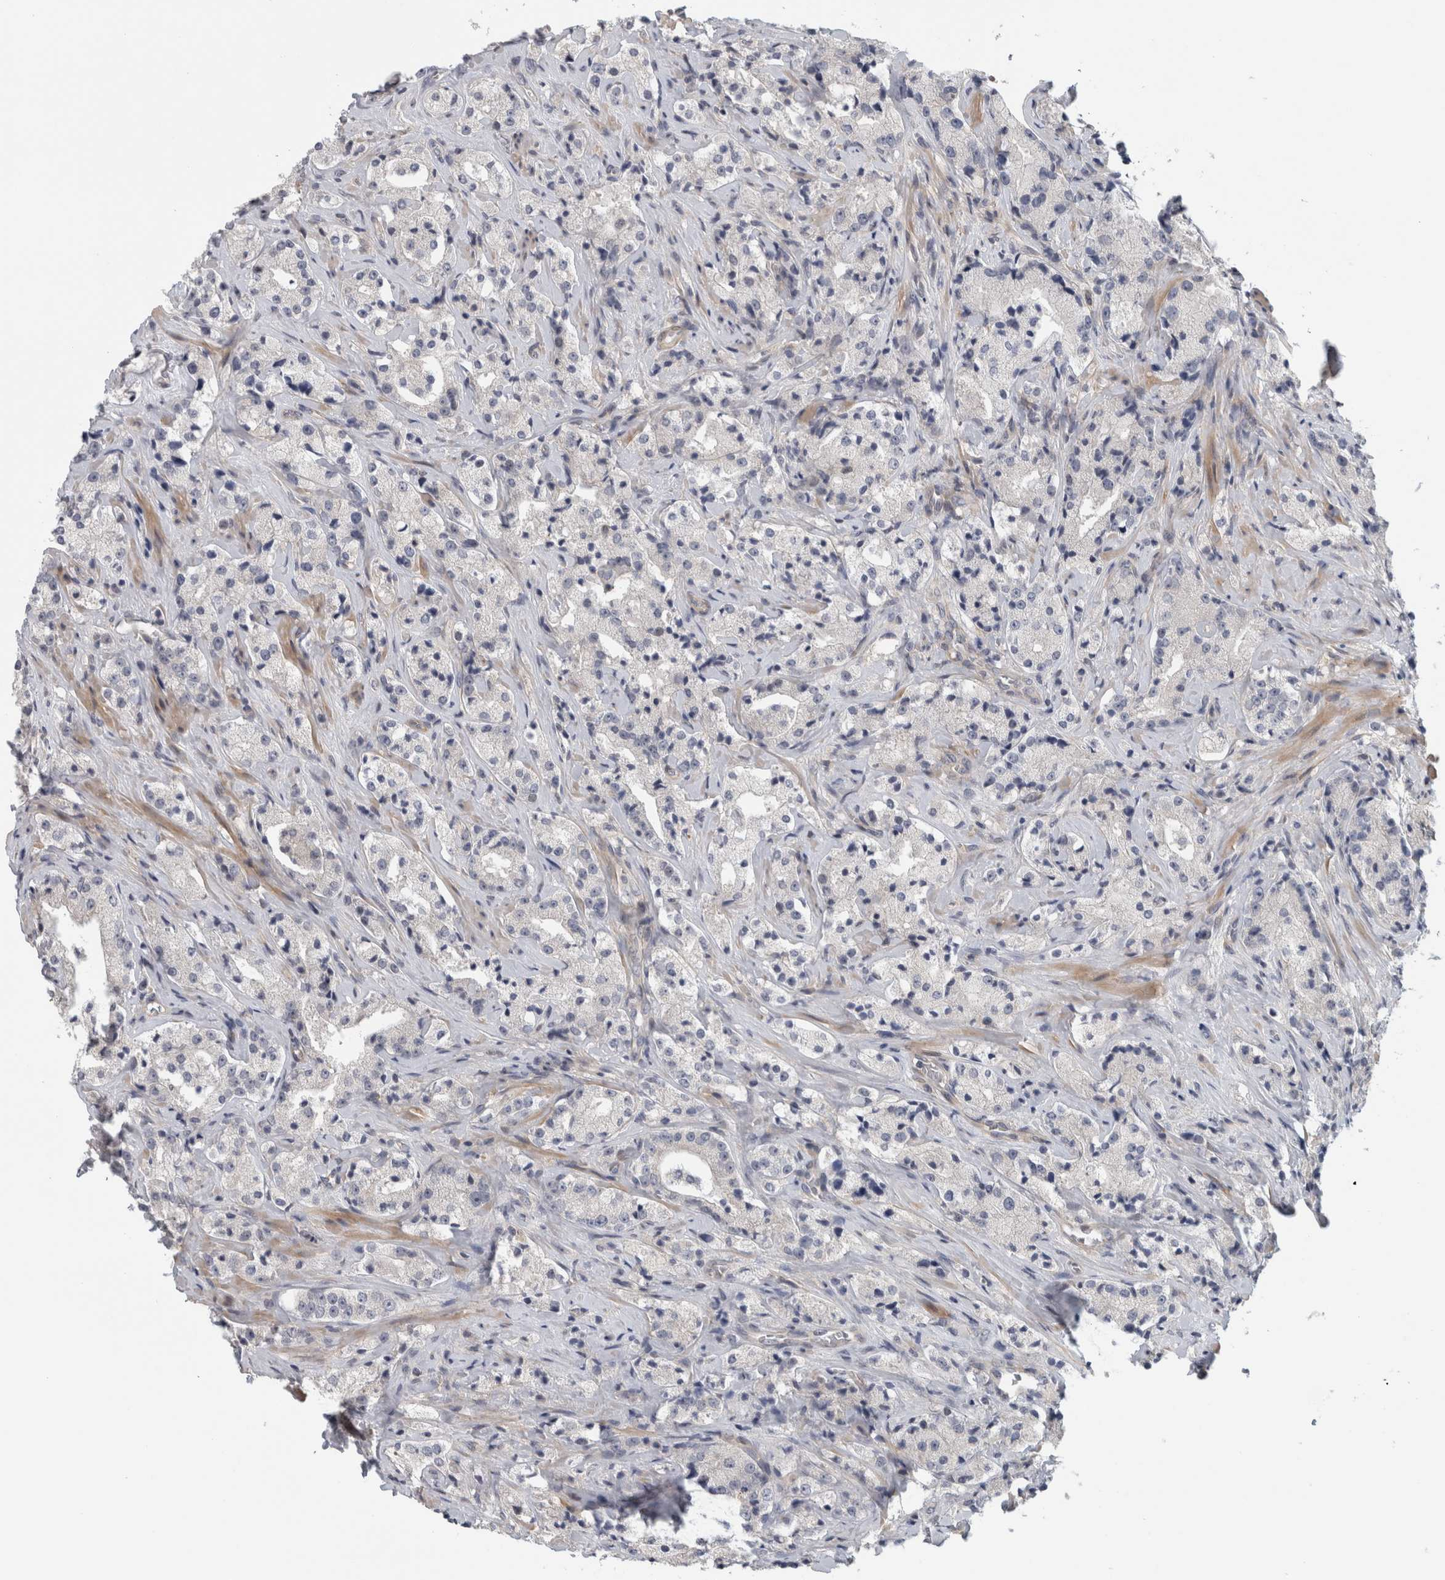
{"staining": {"intensity": "negative", "quantity": "none", "location": "none"}, "tissue": "prostate cancer", "cell_type": "Tumor cells", "image_type": "cancer", "snomed": [{"axis": "morphology", "description": "Adenocarcinoma, High grade"}, {"axis": "topography", "description": "Prostate"}], "caption": "Immunohistochemical staining of high-grade adenocarcinoma (prostate) reveals no significant expression in tumor cells.", "gene": "ZNF804B", "patient": {"sex": "male", "age": 63}}